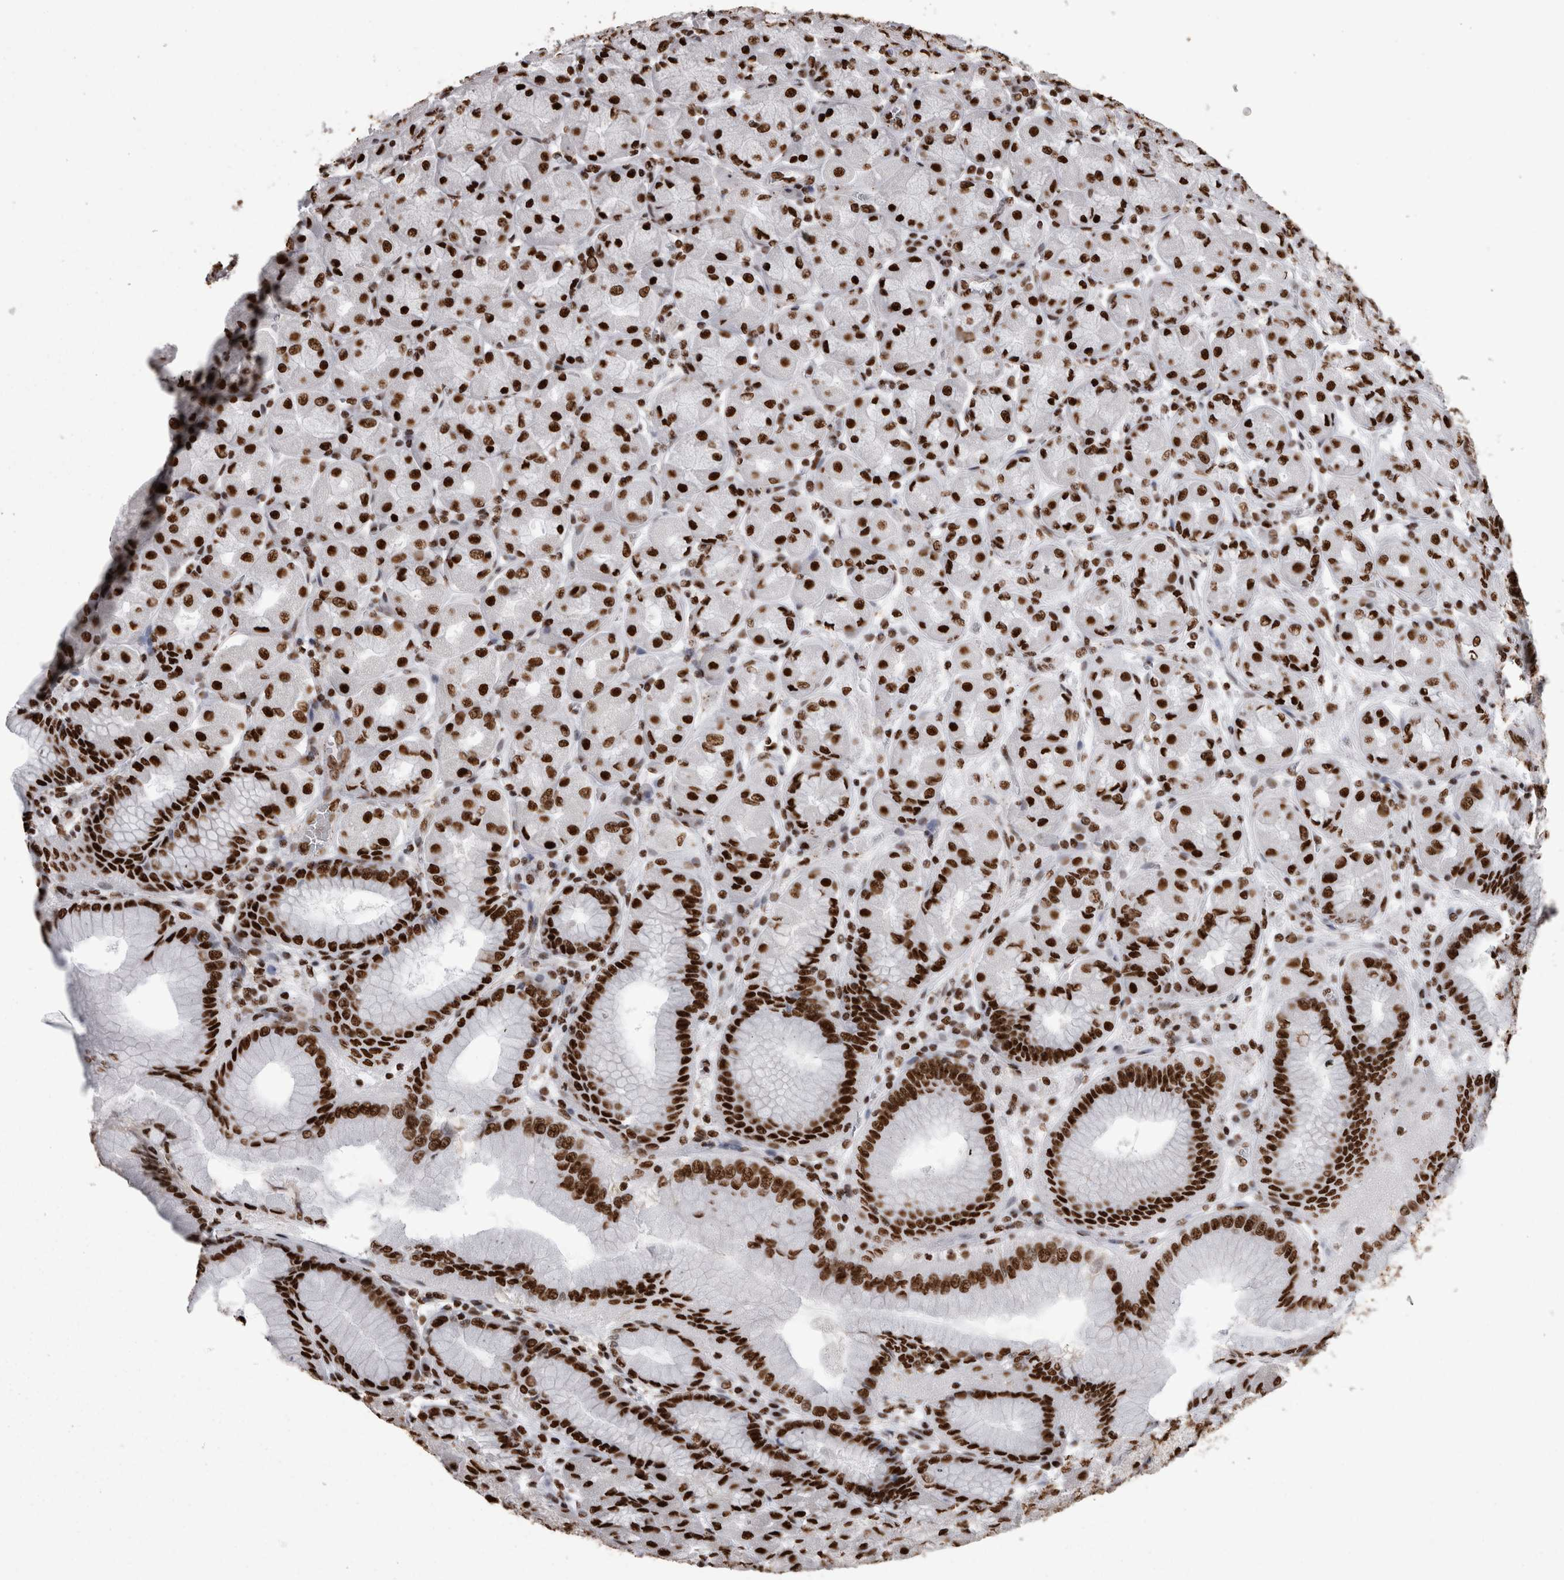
{"staining": {"intensity": "strong", "quantity": ">75%", "location": "nuclear"}, "tissue": "stomach", "cell_type": "Glandular cells", "image_type": "normal", "snomed": [{"axis": "morphology", "description": "Normal tissue, NOS"}, {"axis": "topography", "description": "Stomach, upper"}], "caption": "High-power microscopy captured an IHC photomicrograph of normal stomach, revealing strong nuclear expression in approximately >75% of glandular cells. Nuclei are stained in blue.", "gene": "HNRNPM", "patient": {"sex": "female", "age": 56}}